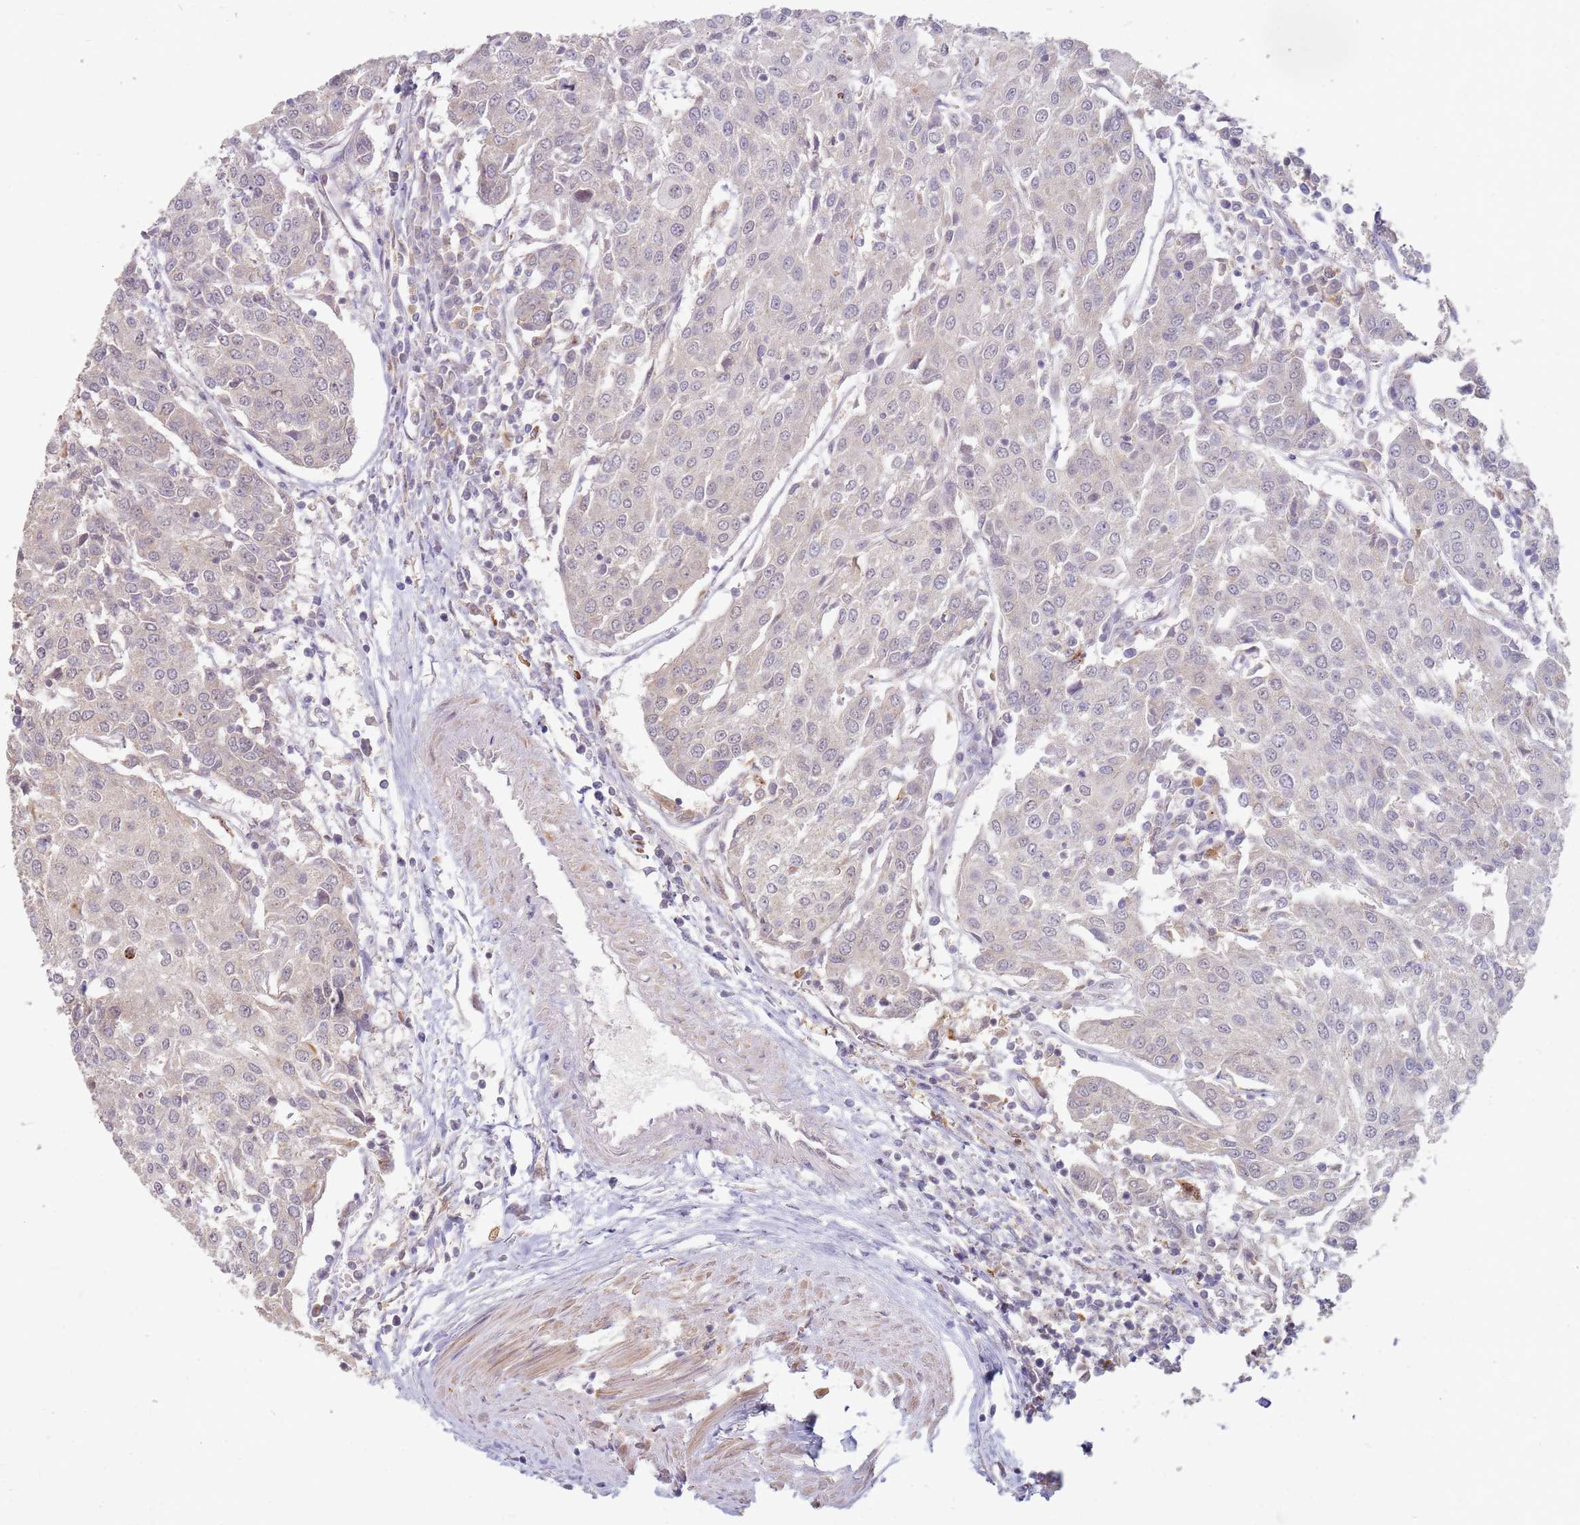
{"staining": {"intensity": "negative", "quantity": "none", "location": "none"}, "tissue": "urothelial cancer", "cell_type": "Tumor cells", "image_type": "cancer", "snomed": [{"axis": "morphology", "description": "Urothelial carcinoma, High grade"}, {"axis": "topography", "description": "Urinary bladder"}], "caption": "Immunohistochemistry (IHC) of urothelial cancer shows no expression in tumor cells.", "gene": "MPEG1", "patient": {"sex": "female", "age": 85}}